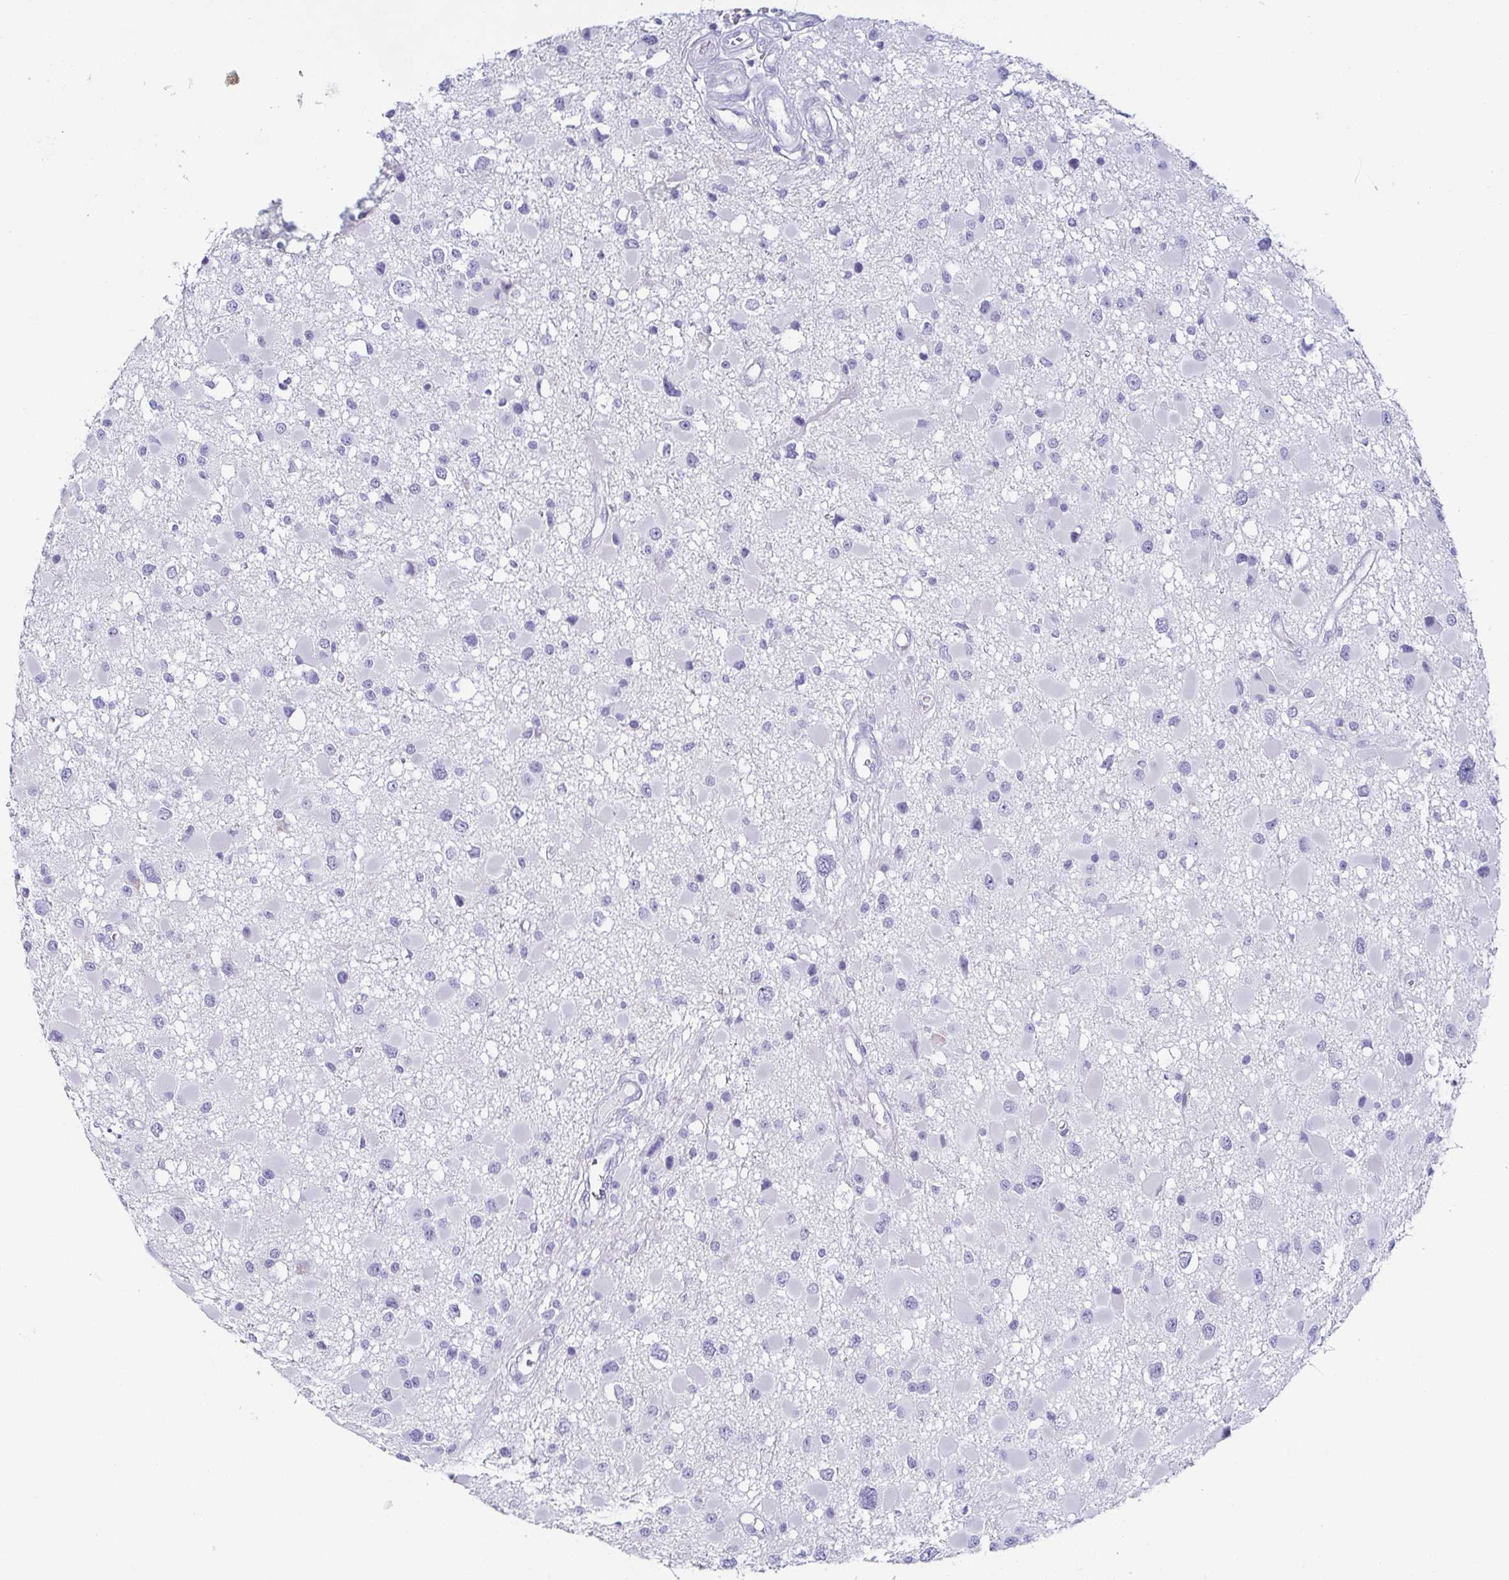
{"staining": {"intensity": "negative", "quantity": "none", "location": "none"}, "tissue": "glioma", "cell_type": "Tumor cells", "image_type": "cancer", "snomed": [{"axis": "morphology", "description": "Glioma, malignant, High grade"}, {"axis": "topography", "description": "Brain"}], "caption": "Tumor cells are negative for brown protein staining in malignant glioma (high-grade).", "gene": "ZG16B", "patient": {"sex": "male", "age": 54}}